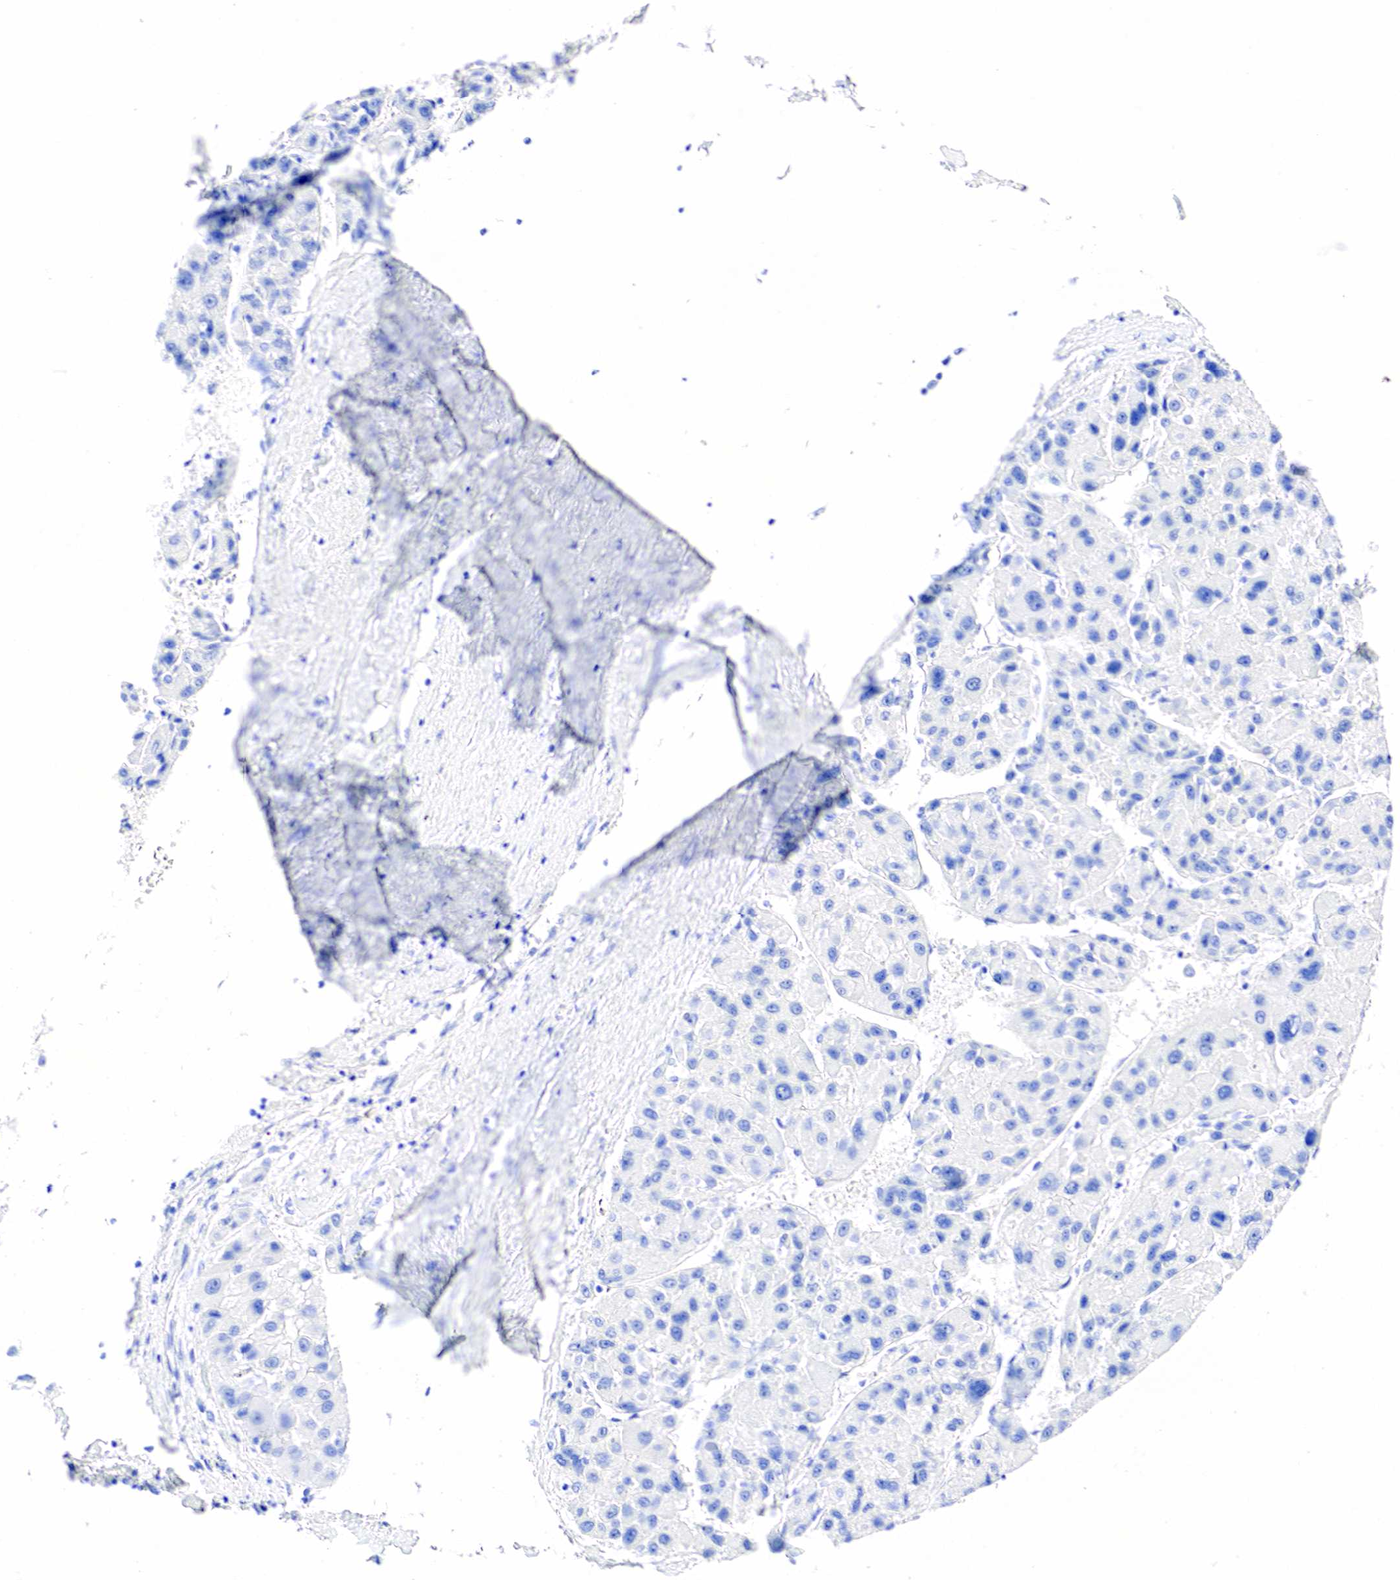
{"staining": {"intensity": "negative", "quantity": "none", "location": "none"}, "tissue": "liver cancer", "cell_type": "Tumor cells", "image_type": "cancer", "snomed": [{"axis": "morphology", "description": "Carcinoma, Hepatocellular, NOS"}, {"axis": "topography", "description": "Liver"}], "caption": "High power microscopy image of an immunohistochemistry (IHC) image of liver cancer, revealing no significant expression in tumor cells.", "gene": "CHGA", "patient": {"sex": "male", "age": 64}}